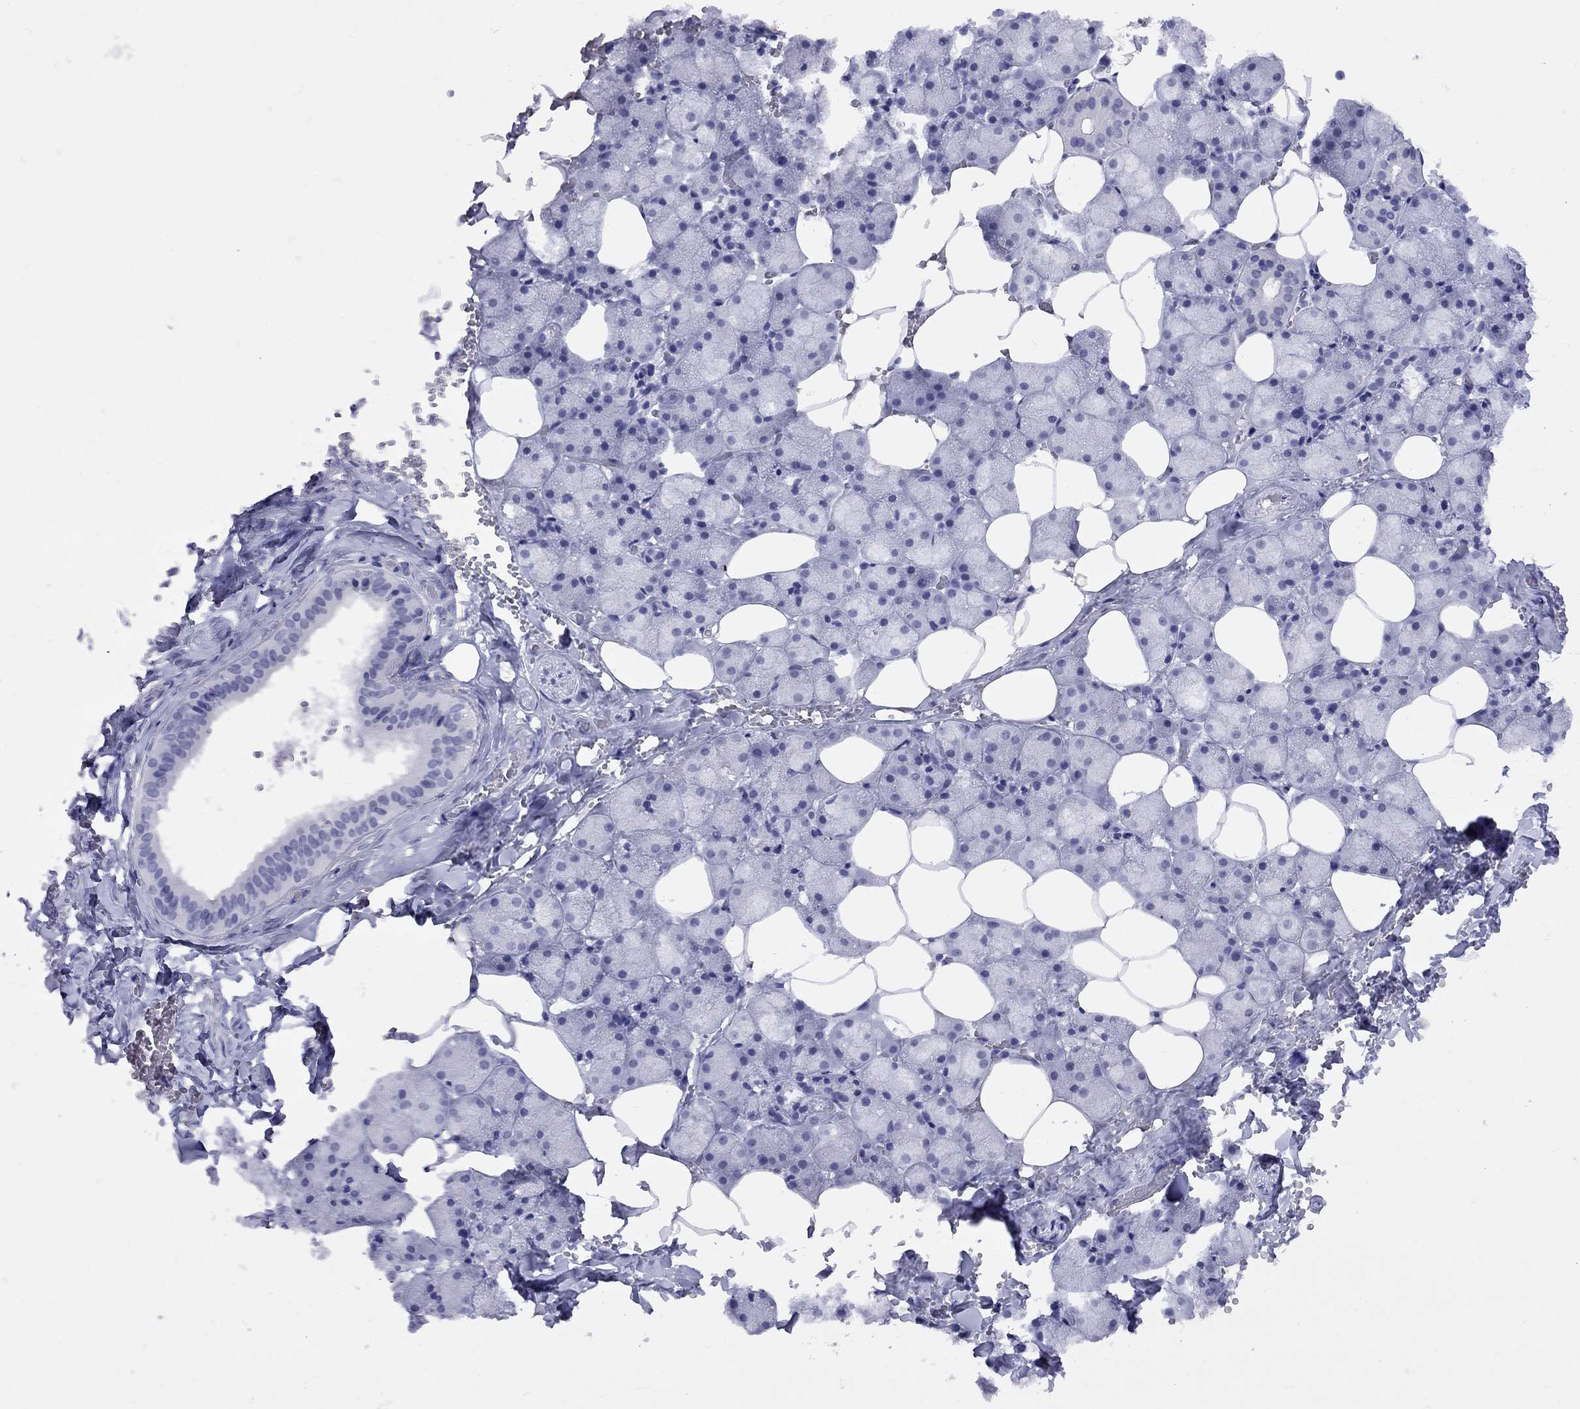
{"staining": {"intensity": "negative", "quantity": "none", "location": "none"}, "tissue": "salivary gland", "cell_type": "Glandular cells", "image_type": "normal", "snomed": [{"axis": "morphology", "description": "Normal tissue, NOS"}, {"axis": "topography", "description": "Salivary gland"}], "caption": "This is a micrograph of immunohistochemistry staining of normal salivary gland, which shows no staining in glandular cells.", "gene": "LYAR", "patient": {"sex": "male", "age": 38}}